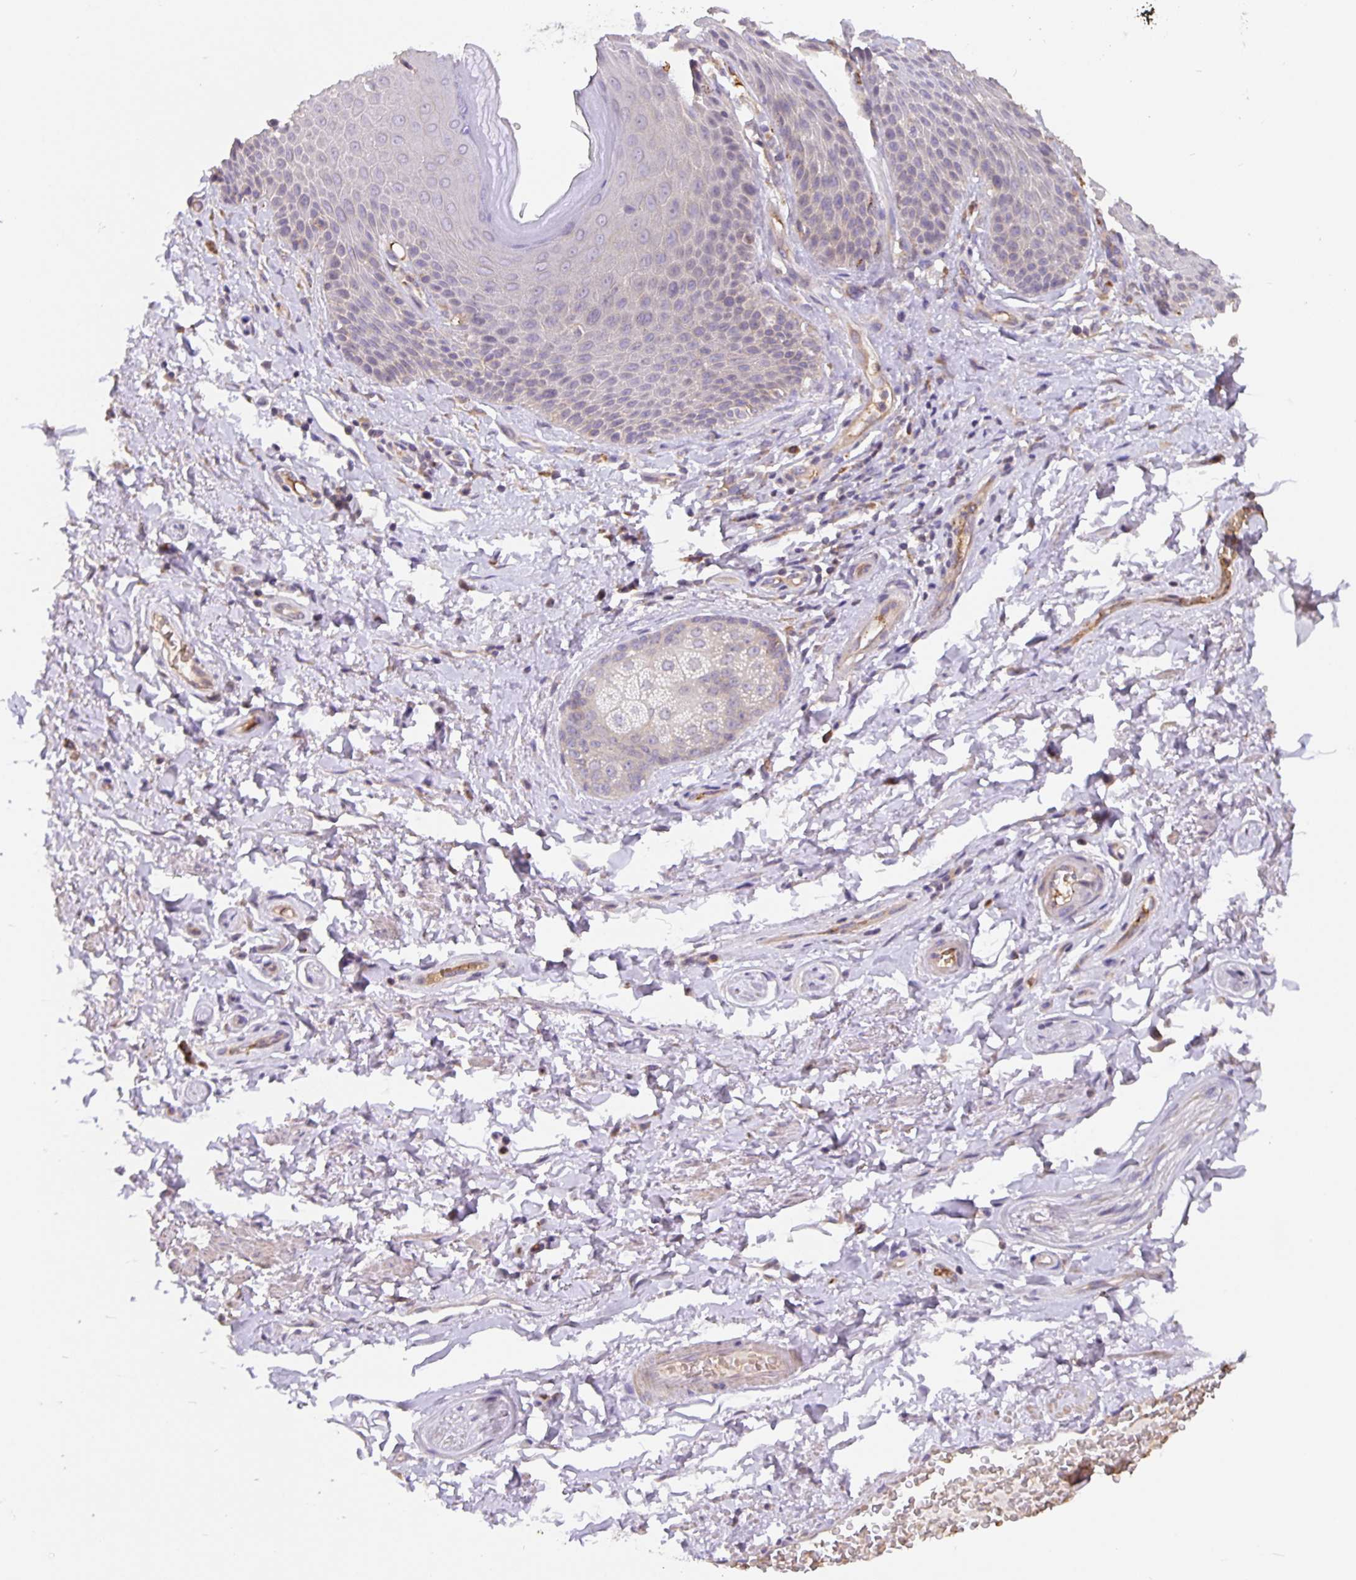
{"staining": {"intensity": "negative", "quantity": "none", "location": "none"}, "tissue": "adipose tissue", "cell_type": "Adipocytes", "image_type": "normal", "snomed": [{"axis": "morphology", "description": "Normal tissue, NOS"}, {"axis": "topography", "description": "Peripheral nerve tissue"}], "caption": "A photomicrograph of human adipose tissue is negative for staining in adipocytes.", "gene": "TMEM71", "patient": {"sex": "male", "age": 51}}